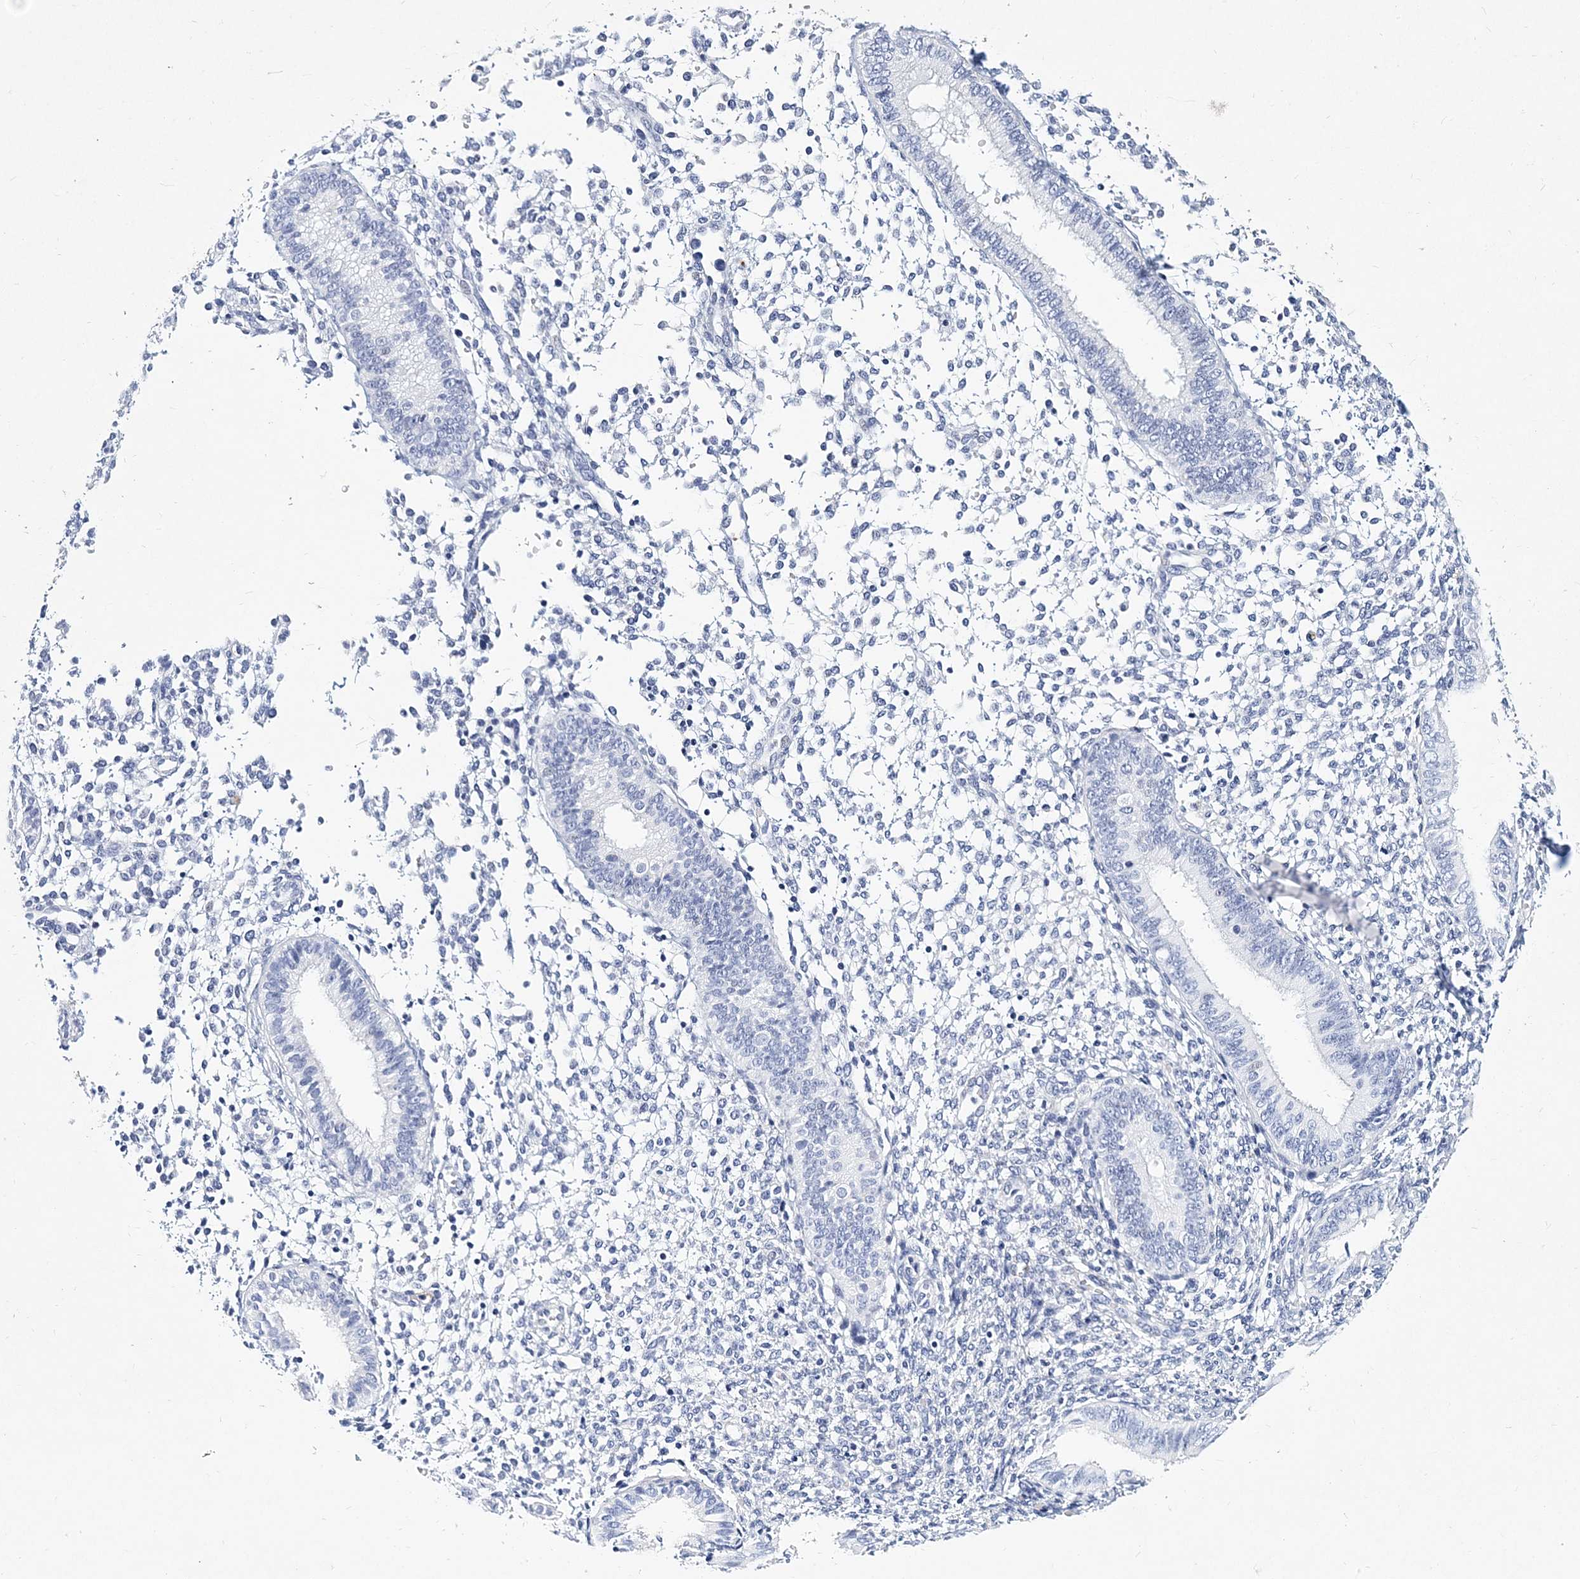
{"staining": {"intensity": "moderate", "quantity": "<25%", "location": "cytoplasmic/membranous"}, "tissue": "endometrium", "cell_type": "Cells in endometrial stroma", "image_type": "normal", "snomed": [{"axis": "morphology", "description": "Normal tissue, NOS"}, {"axis": "topography", "description": "Uterus"}, {"axis": "topography", "description": "Endometrium"}], "caption": "Protein staining by immunohistochemistry shows moderate cytoplasmic/membranous positivity in about <25% of cells in endometrial stroma in unremarkable endometrium. The staining is performed using DAB brown chromogen to label protein expression. The nuclei are counter-stained blue using hematoxylin.", "gene": "ITGA2B", "patient": {"sex": "female", "age": 48}}